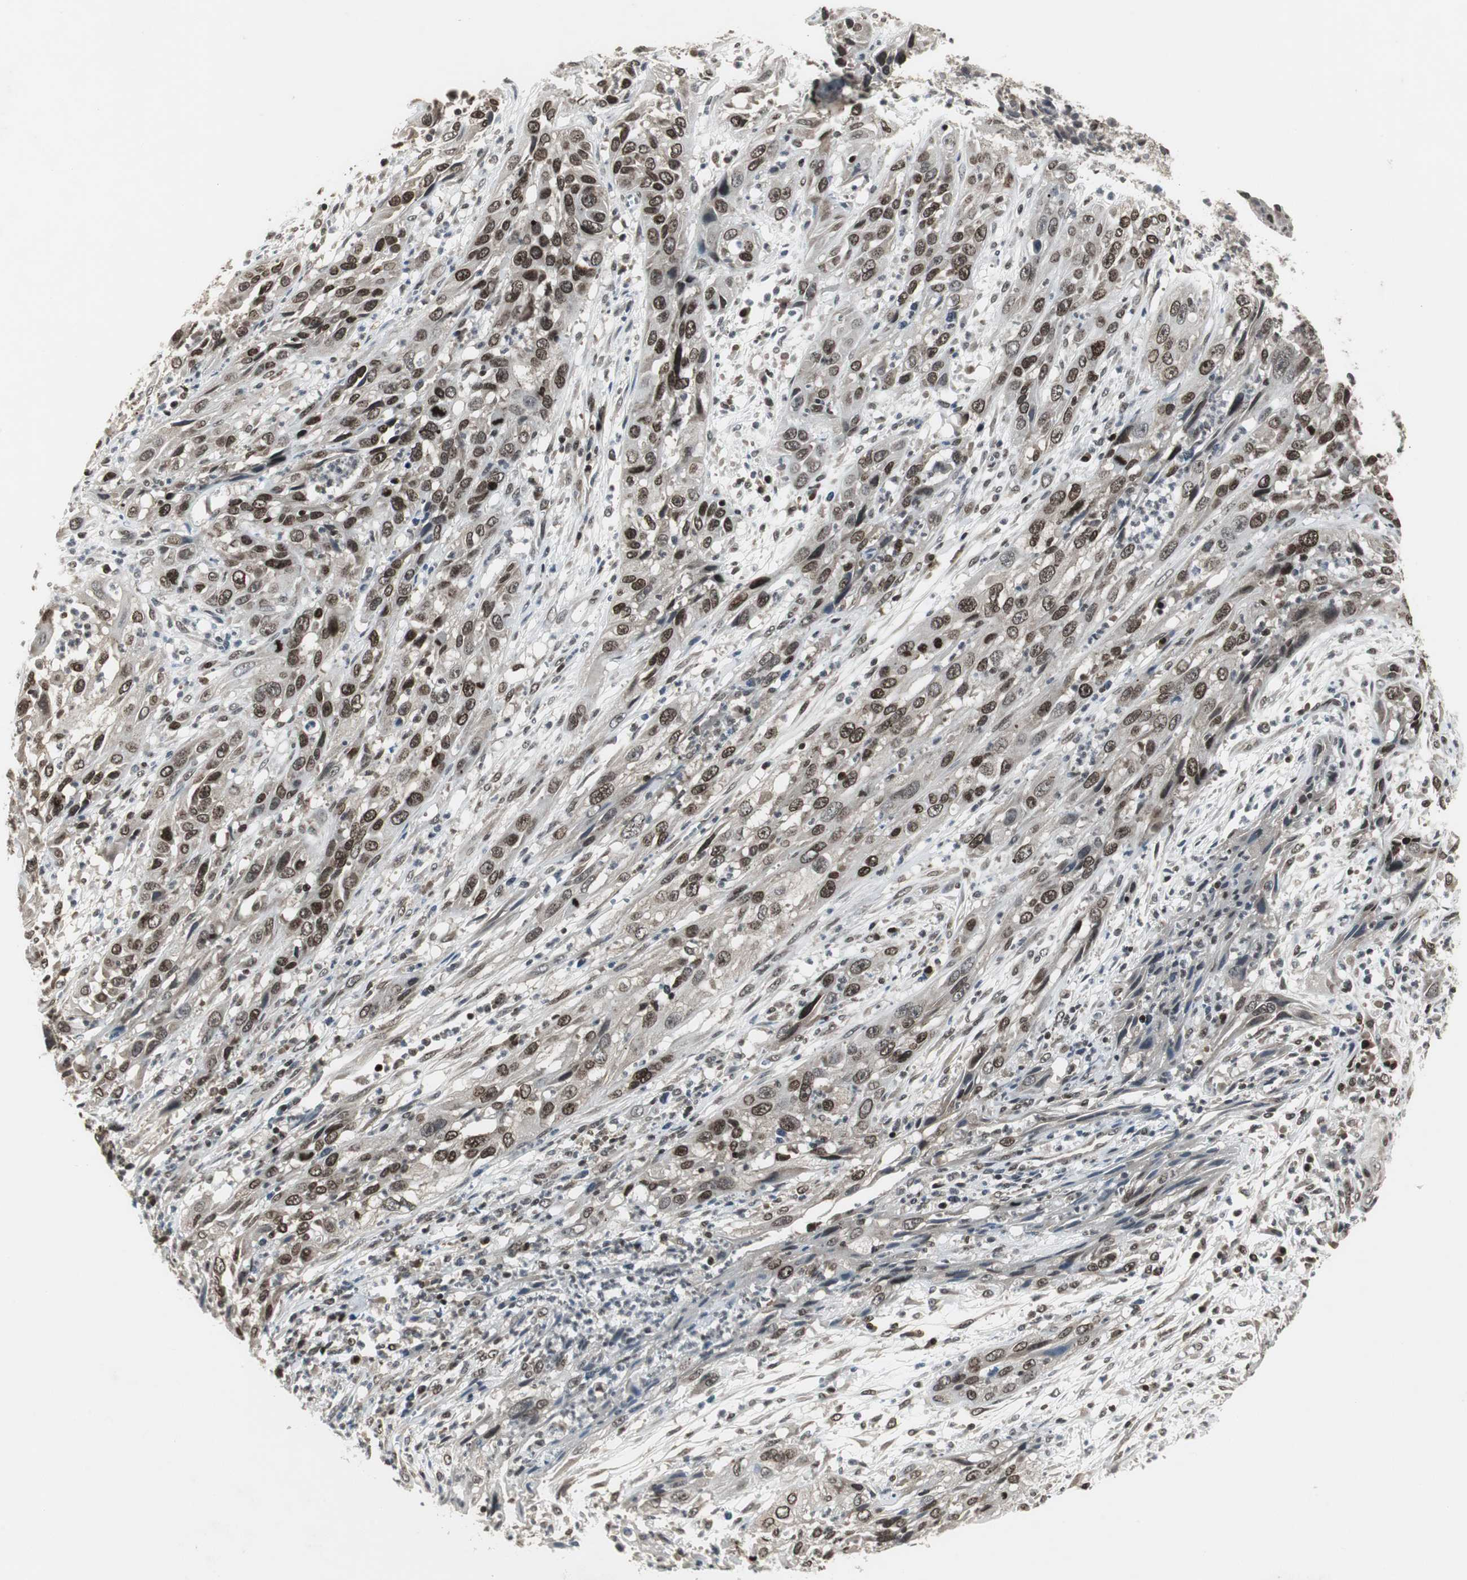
{"staining": {"intensity": "strong", "quantity": ">75%", "location": "cytoplasmic/membranous,nuclear"}, "tissue": "cervical cancer", "cell_type": "Tumor cells", "image_type": "cancer", "snomed": [{"axis": "morphology", "description": "Squamous cell carcinoma, NOS"}, {"axis": "topography", "description": "Cervix"}], "caption": "Cervical squamous cell carcinoma stained with a brown dye demonstrates strong cytoplasmic/membranous and nuclear positive staining in about >75% of tumor cells.", "gene": "MPG", "patient": {"sex": "female", "age": 32}}